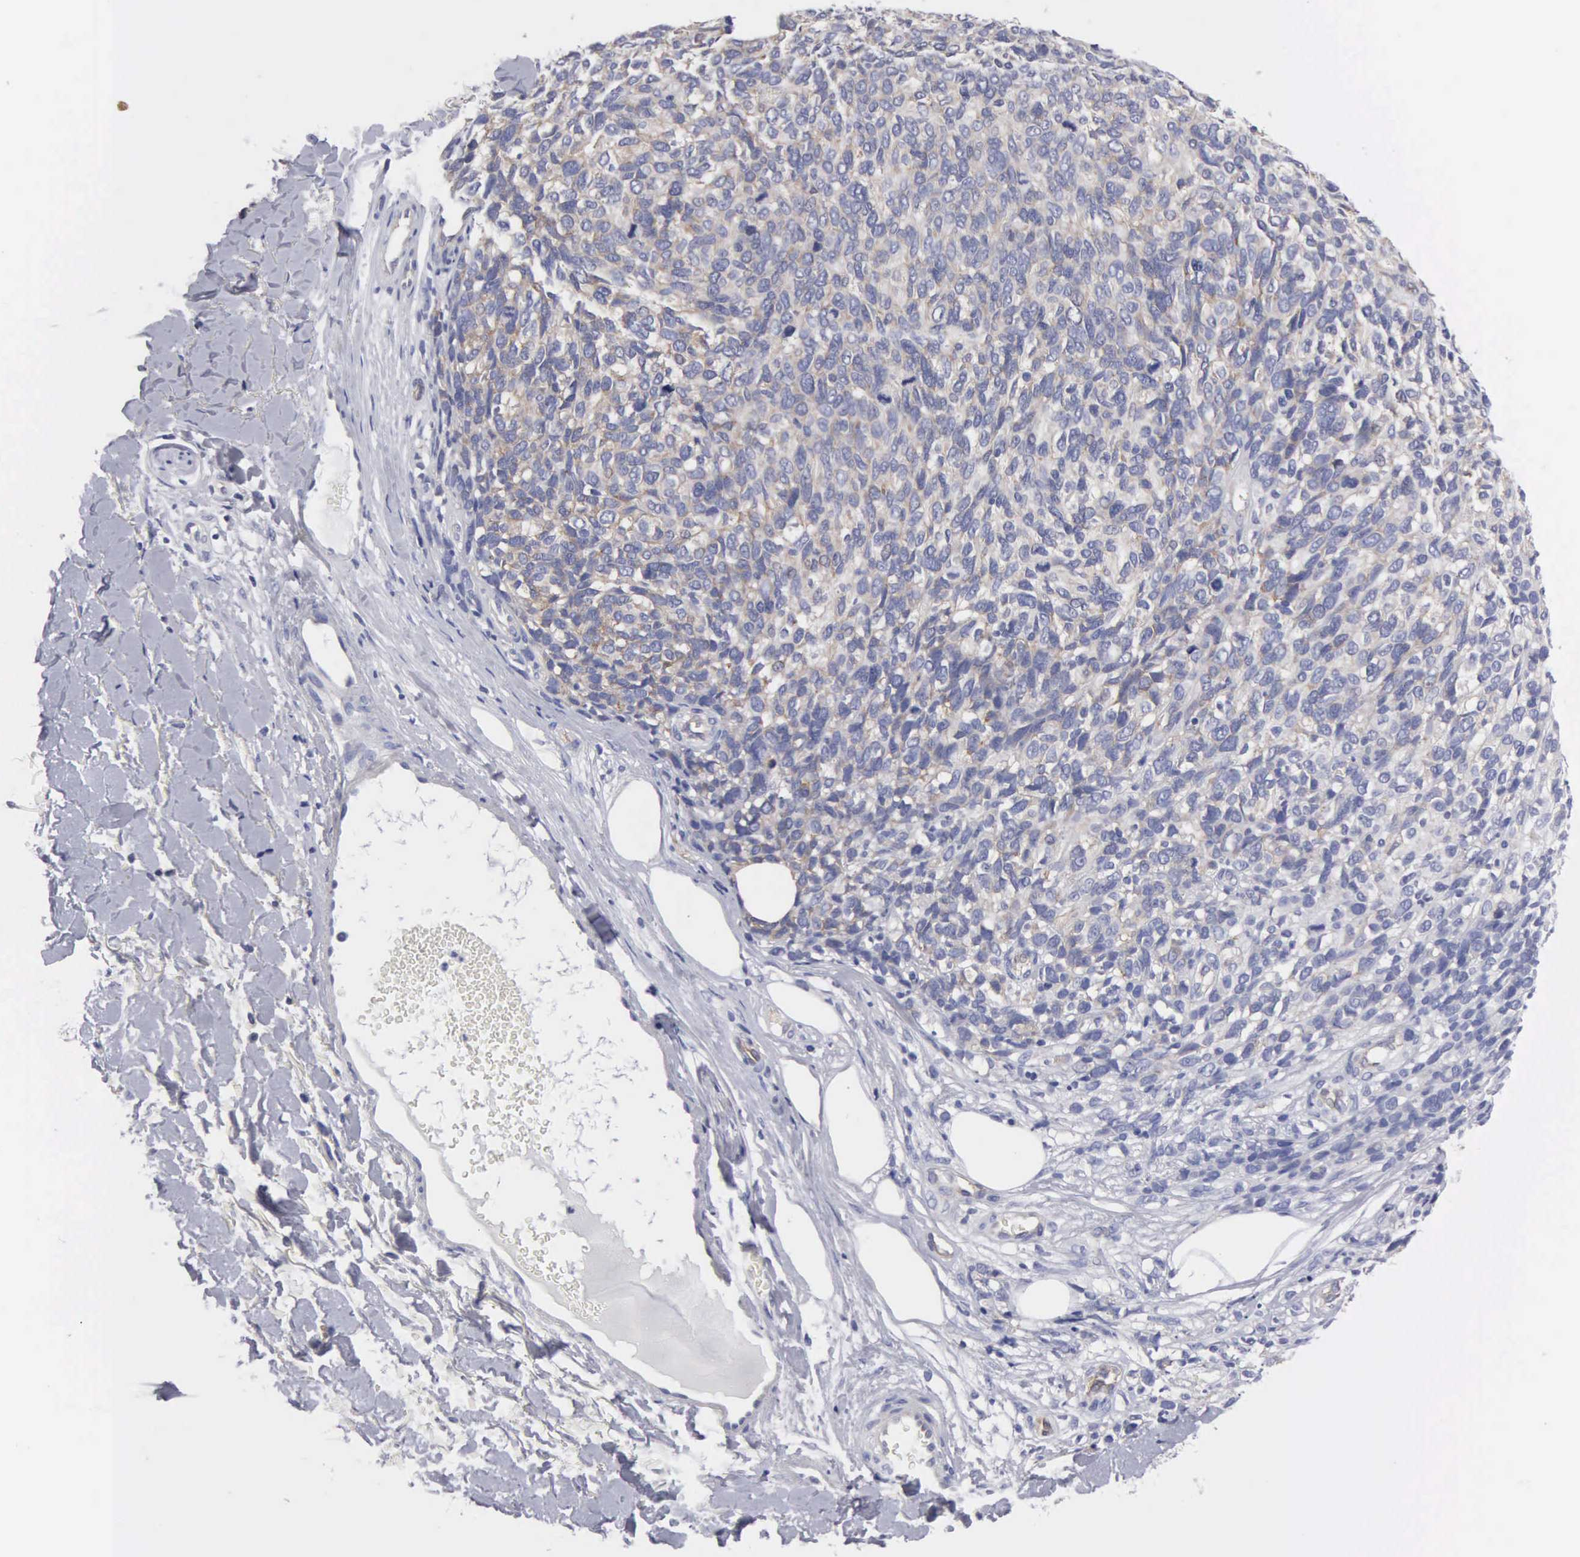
{"staining": {"intensity": "weak", "quantity": "<25%", "location": "cytoplasmic/membranous"}, "tissue": "melanoma", "cell_type": "Tumor cells", "image_type": "cancer", "snomed": [{"axis": "morphology", "description": "Malignant melanoma, NOS"}, {"axis": "topography", "description": "Skin"}], "caption": "This is a photomicrograph of immunohistochemistry (IHC) staining of melanoma, which shows no positivity in tumor cells.", "gene": "RDX", "patient": {"sex": "female", "age": 85}}